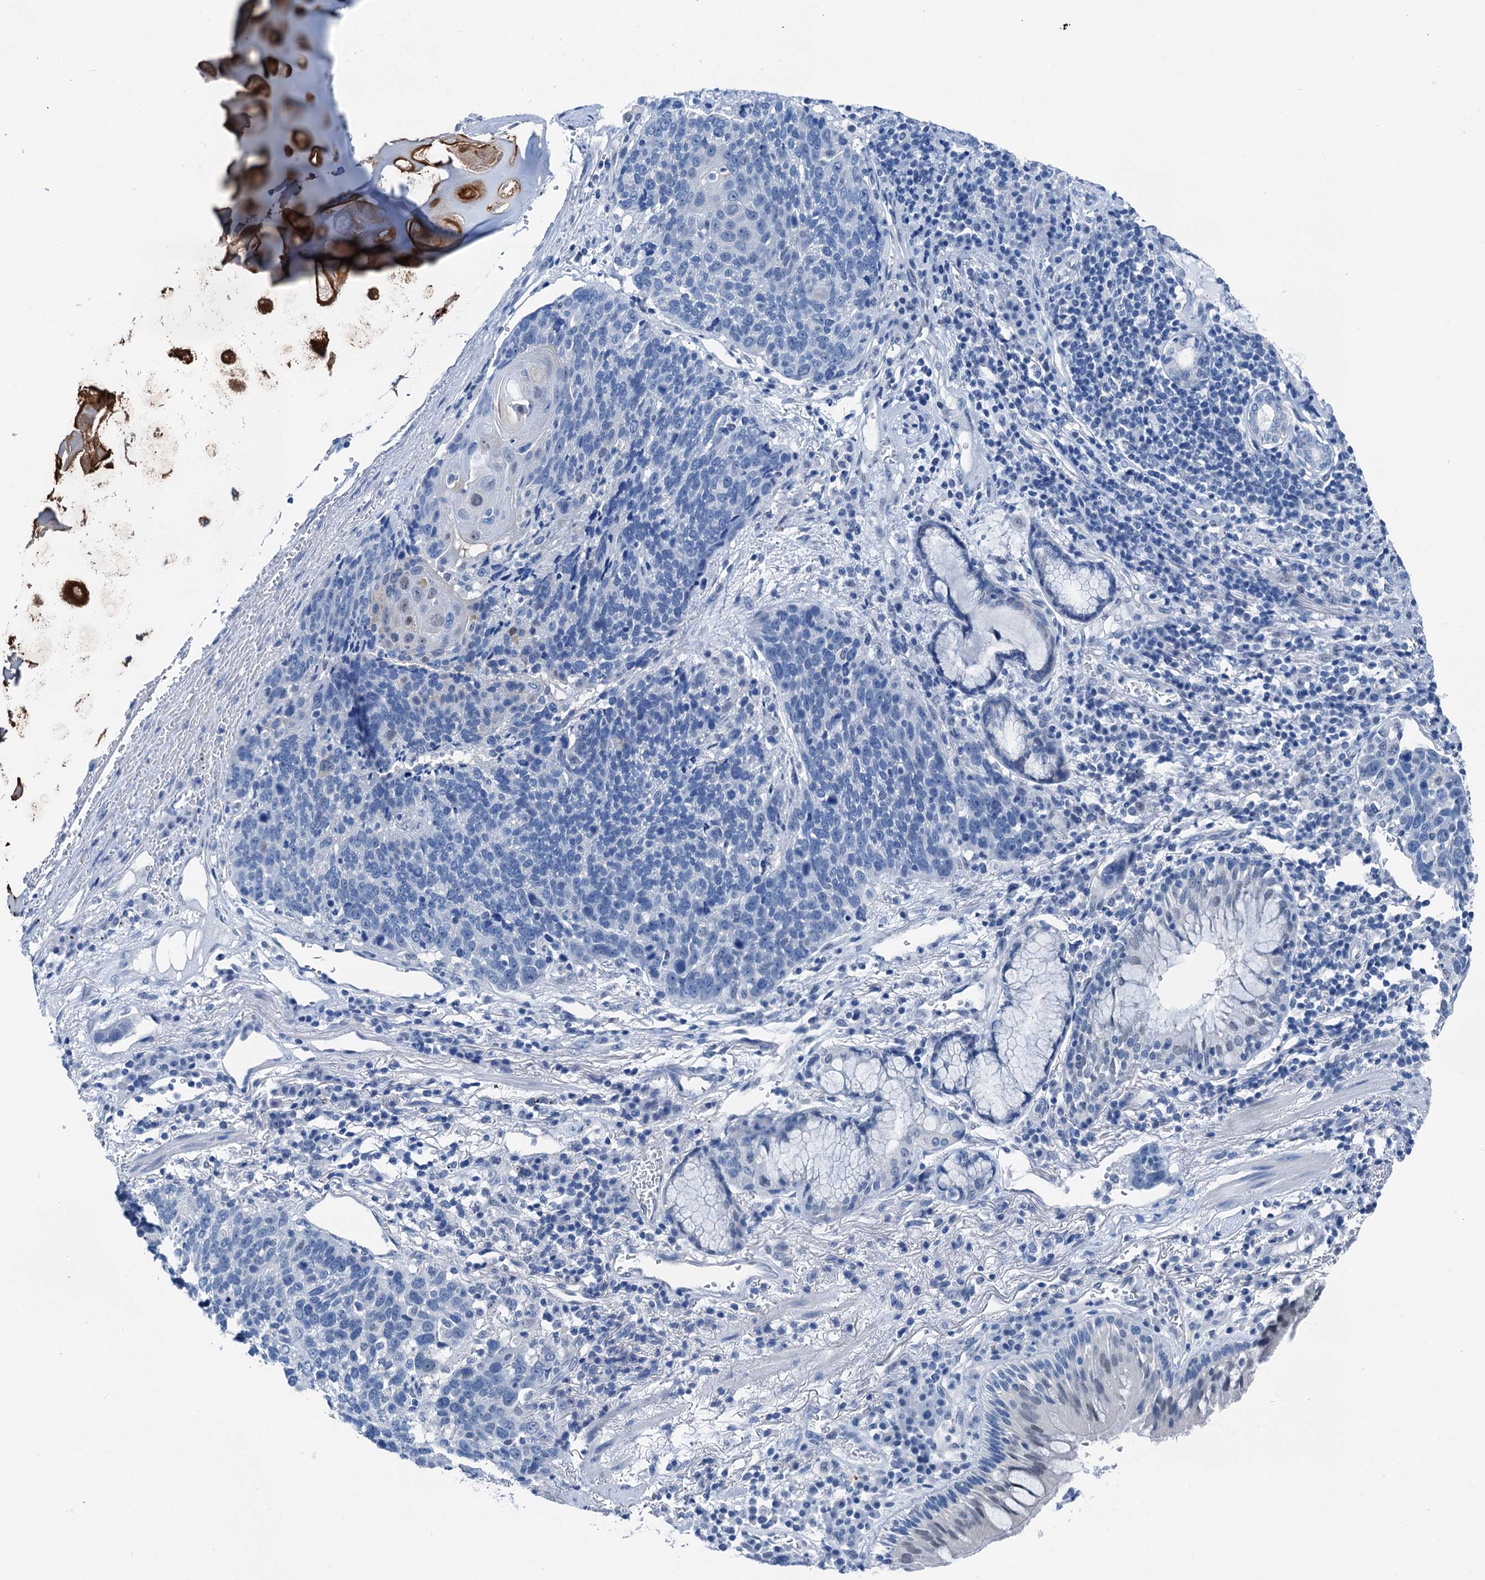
{"staining": {"intensity": "negative", "quantity": "none", "location": "none"}, "tissue": "lung cancer", "cell_type": "Tumor cells", "image_type": "cancer", "snomed": [{"axis": "morphology", "description": "Squamous cell carcinoma, NOS"}, {"axis": "topography", "description": "Lung"}], "caption": "Tumor cells are negative for protein expression in human squamous cell carcinoma (lung). (Stains: DAB (3,3'-diaminobenzidine) immunohistochemistry with hematoxylin counter stain, Microscopy: brightfield microscopy at high magnification).", "gene": "CBLN3", "patient": {"sex": "male", "age": 66}}